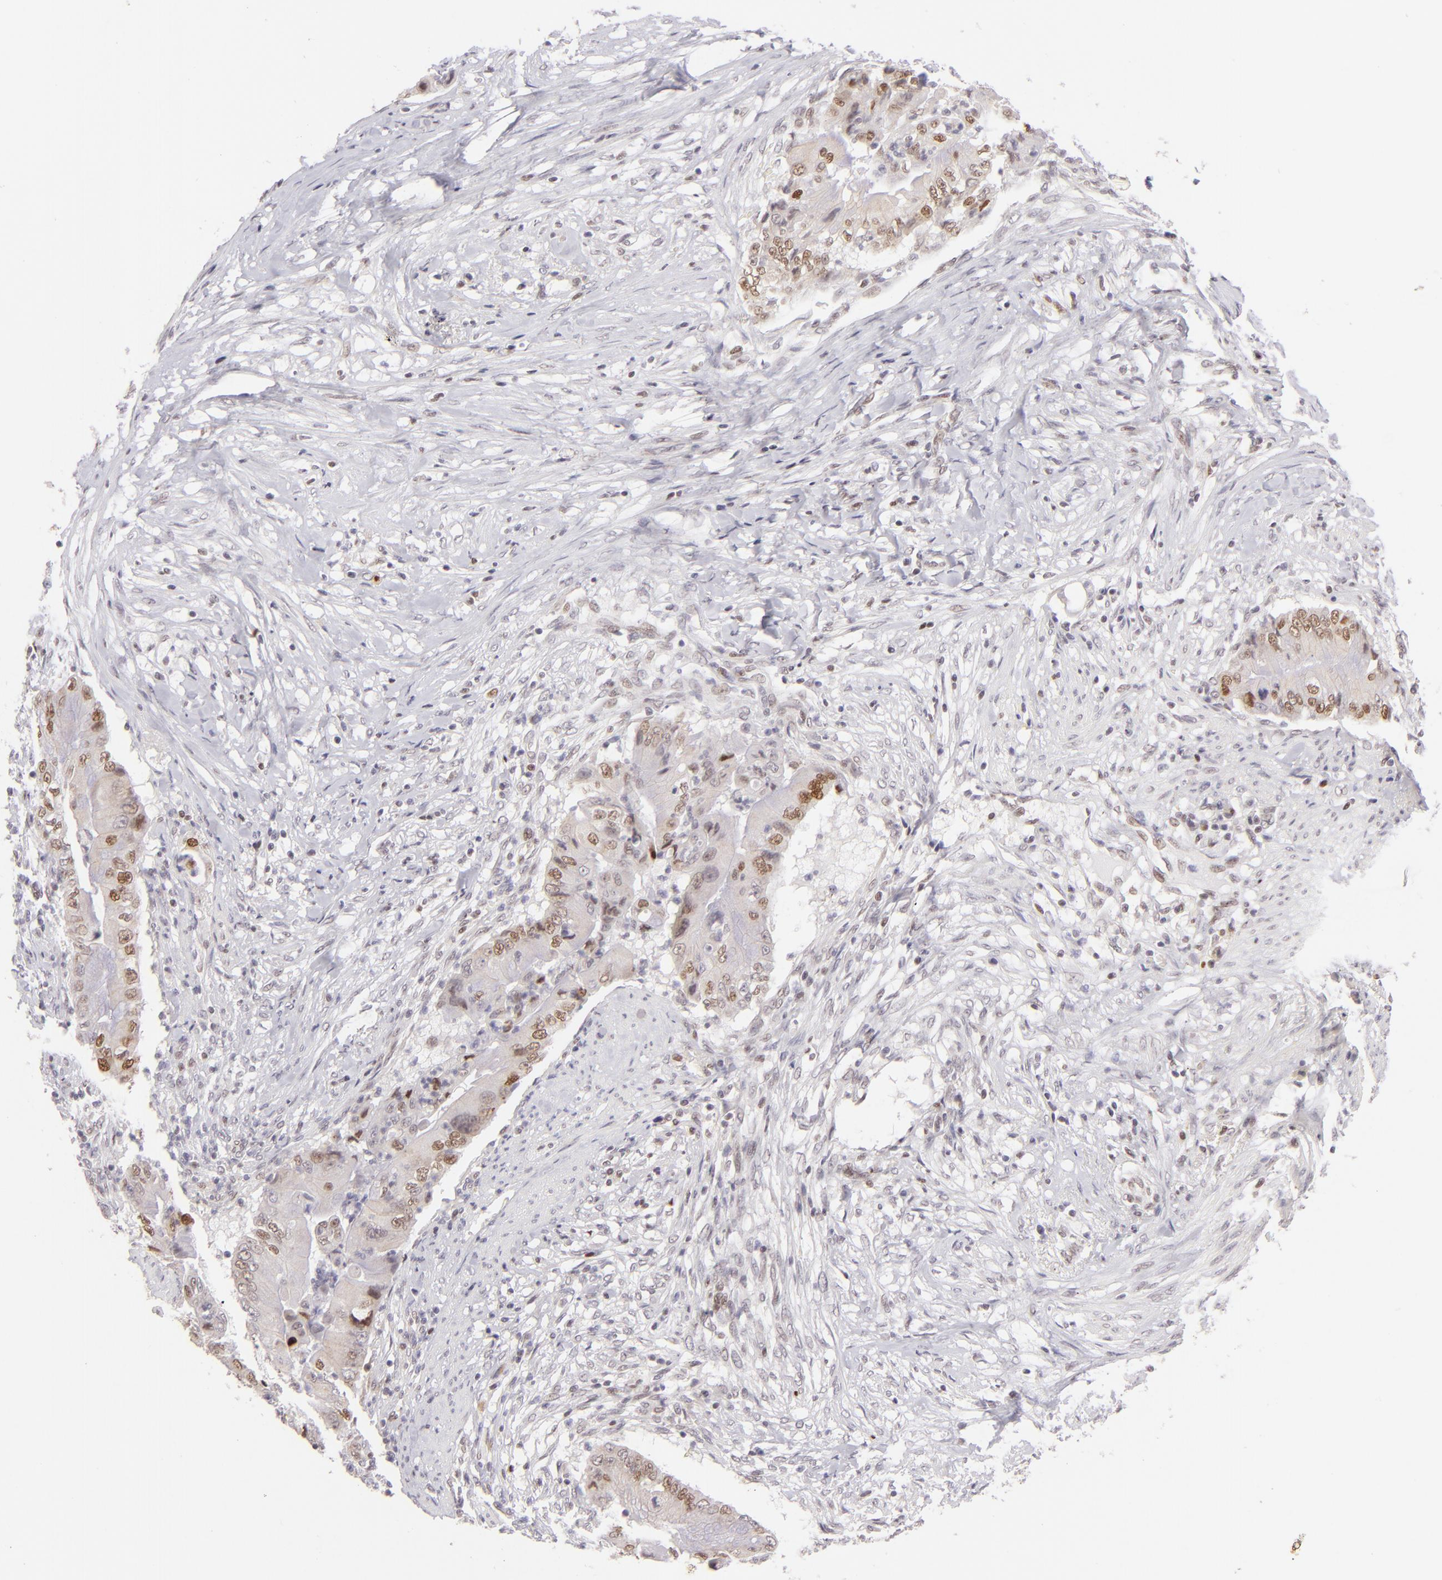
{"staining": {"intensity": "moderate", "quantity": "25%-75%", "location": "nuclear"}, "tissue": "pancreatic cancer", "cell_type": "Tumor cells", "image_type": "cancer", "snomed": [{"axis": "morphology", "description": "Adenocarcinoma, NOS"}, {"axis": "topography", "description": "Pancreas"}], "caption": "An image of adenocarcinoma (pancreatic) stained for a protein demonstrates moderate nuclear brown staining in tumor cells.", "gene": "POU2F1", "patient": {"sex": "male", "age": 62}}